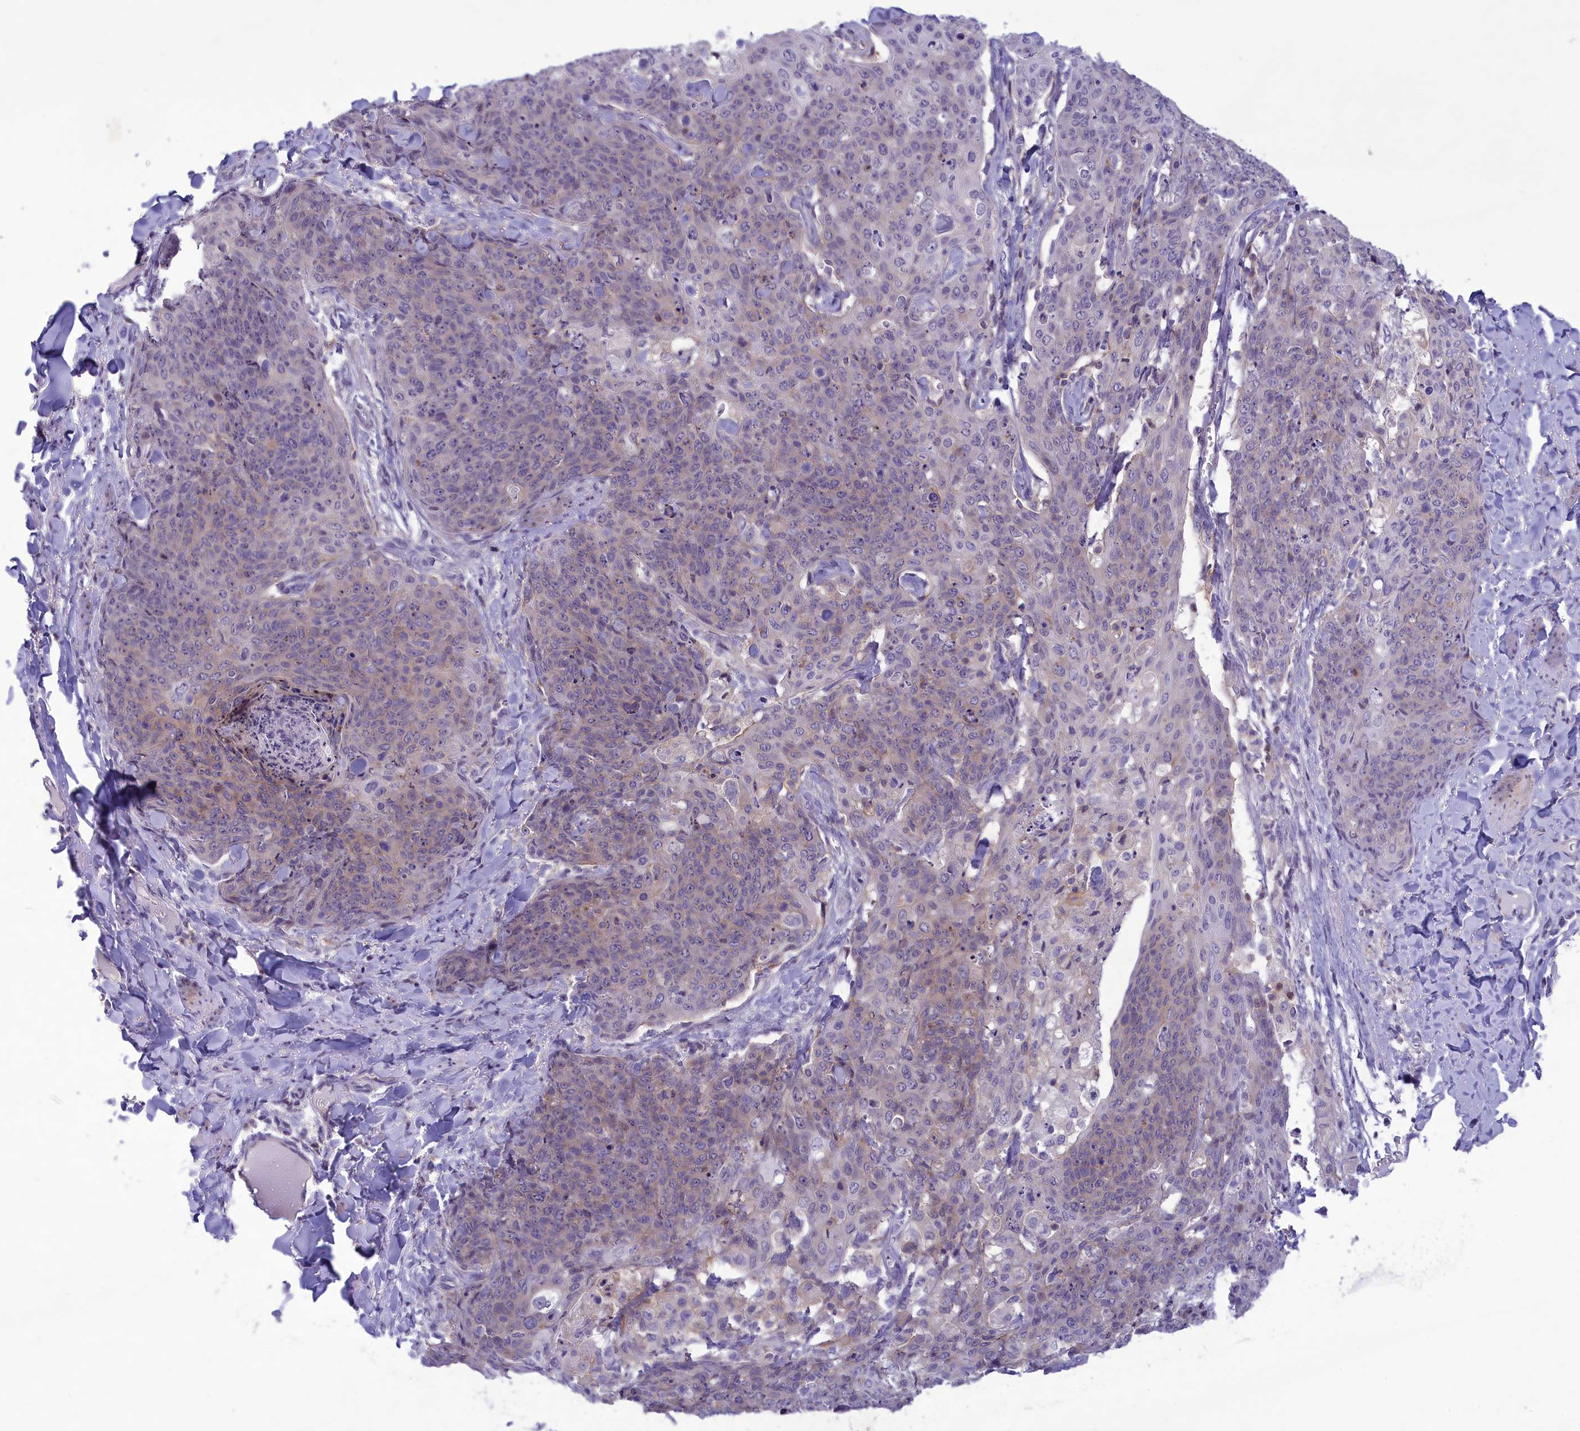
{"staining": {"intensity": "weak", "quantity": "<25%", "location": "cytoplasmic/membranous"}, "tissue": "skin cancer", "cell_type": "Tumor cells", "image_type": "cancer", "snomed": [{"axis": "morphology", "description": "Squamous cell carcinoma, NOS"}, {"axis": "topography", "description": "Skin"}, {"axis": "topography", "description": "Vulva"}], "caption": "A histopathology image of squamous cell carcinoma (skin) stained for a protein demonstrates no brown staining in tumor cells.", "gene": "CORO2A", "patient": {"sex": "female", "age": 85}}